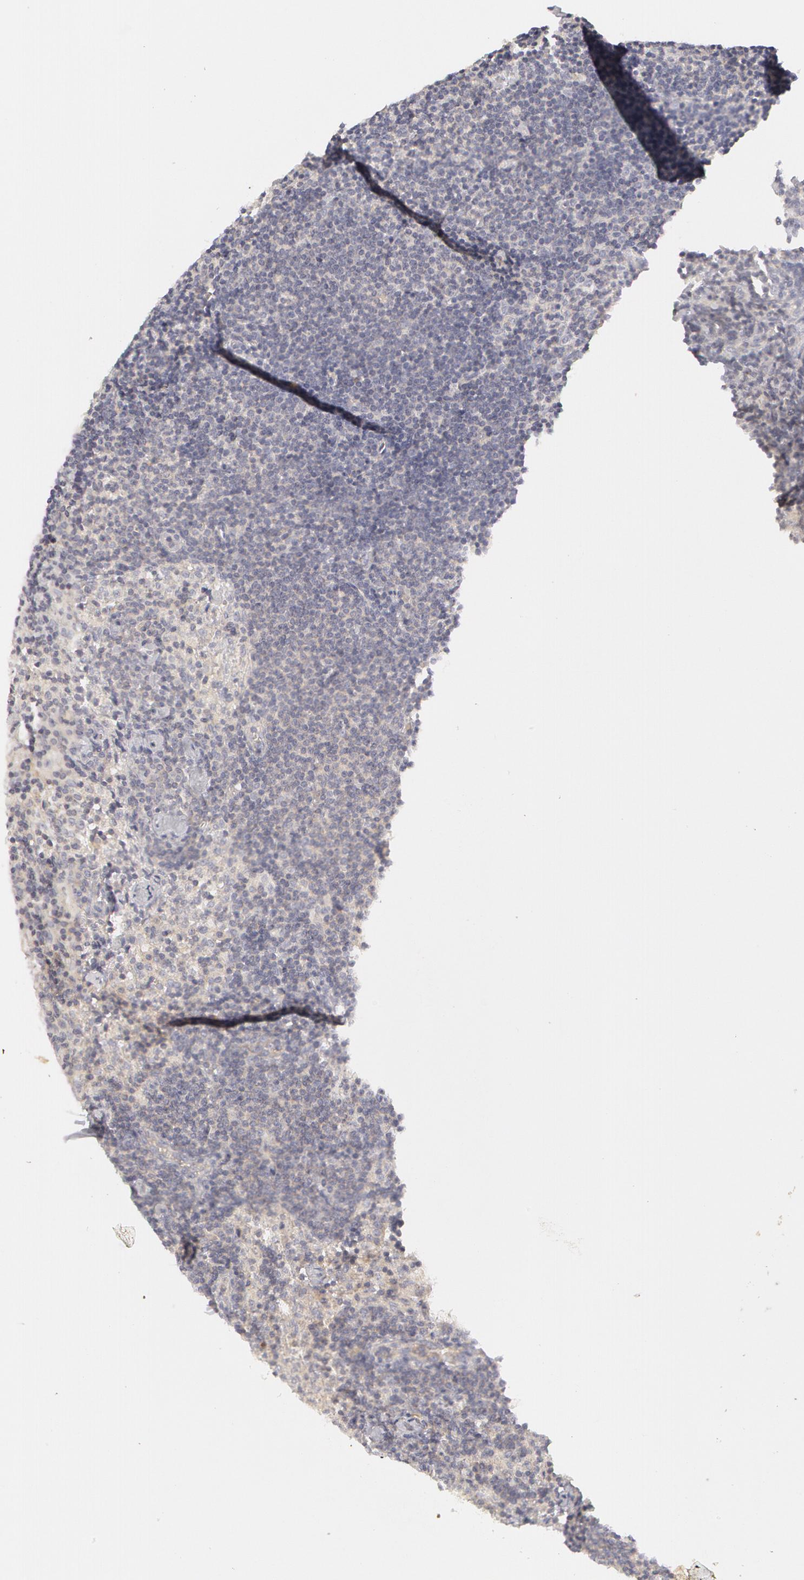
{"staining": {"intensity": "negative", "quantity": "none", "location": "none"}, "tissue": "lymph node", "cell_type": "Germinal center cells", "image_type": "normal", "snomed": [{"axis": "morphology", "description": "Normal tissue, NOS"}, {"axis": "morphology", "description": "Inflammation, NOS"}, {"axis": "topography", "description": "Lymph node"}, {"axis": "topography", "description": "Salivary gland"}], "caption": "Lymph node stained for a protein using immunohistochemistry shows no staining germinal center cells.", "gene": "ABCB1", "patient": {"sex": "male", "age": 3}}